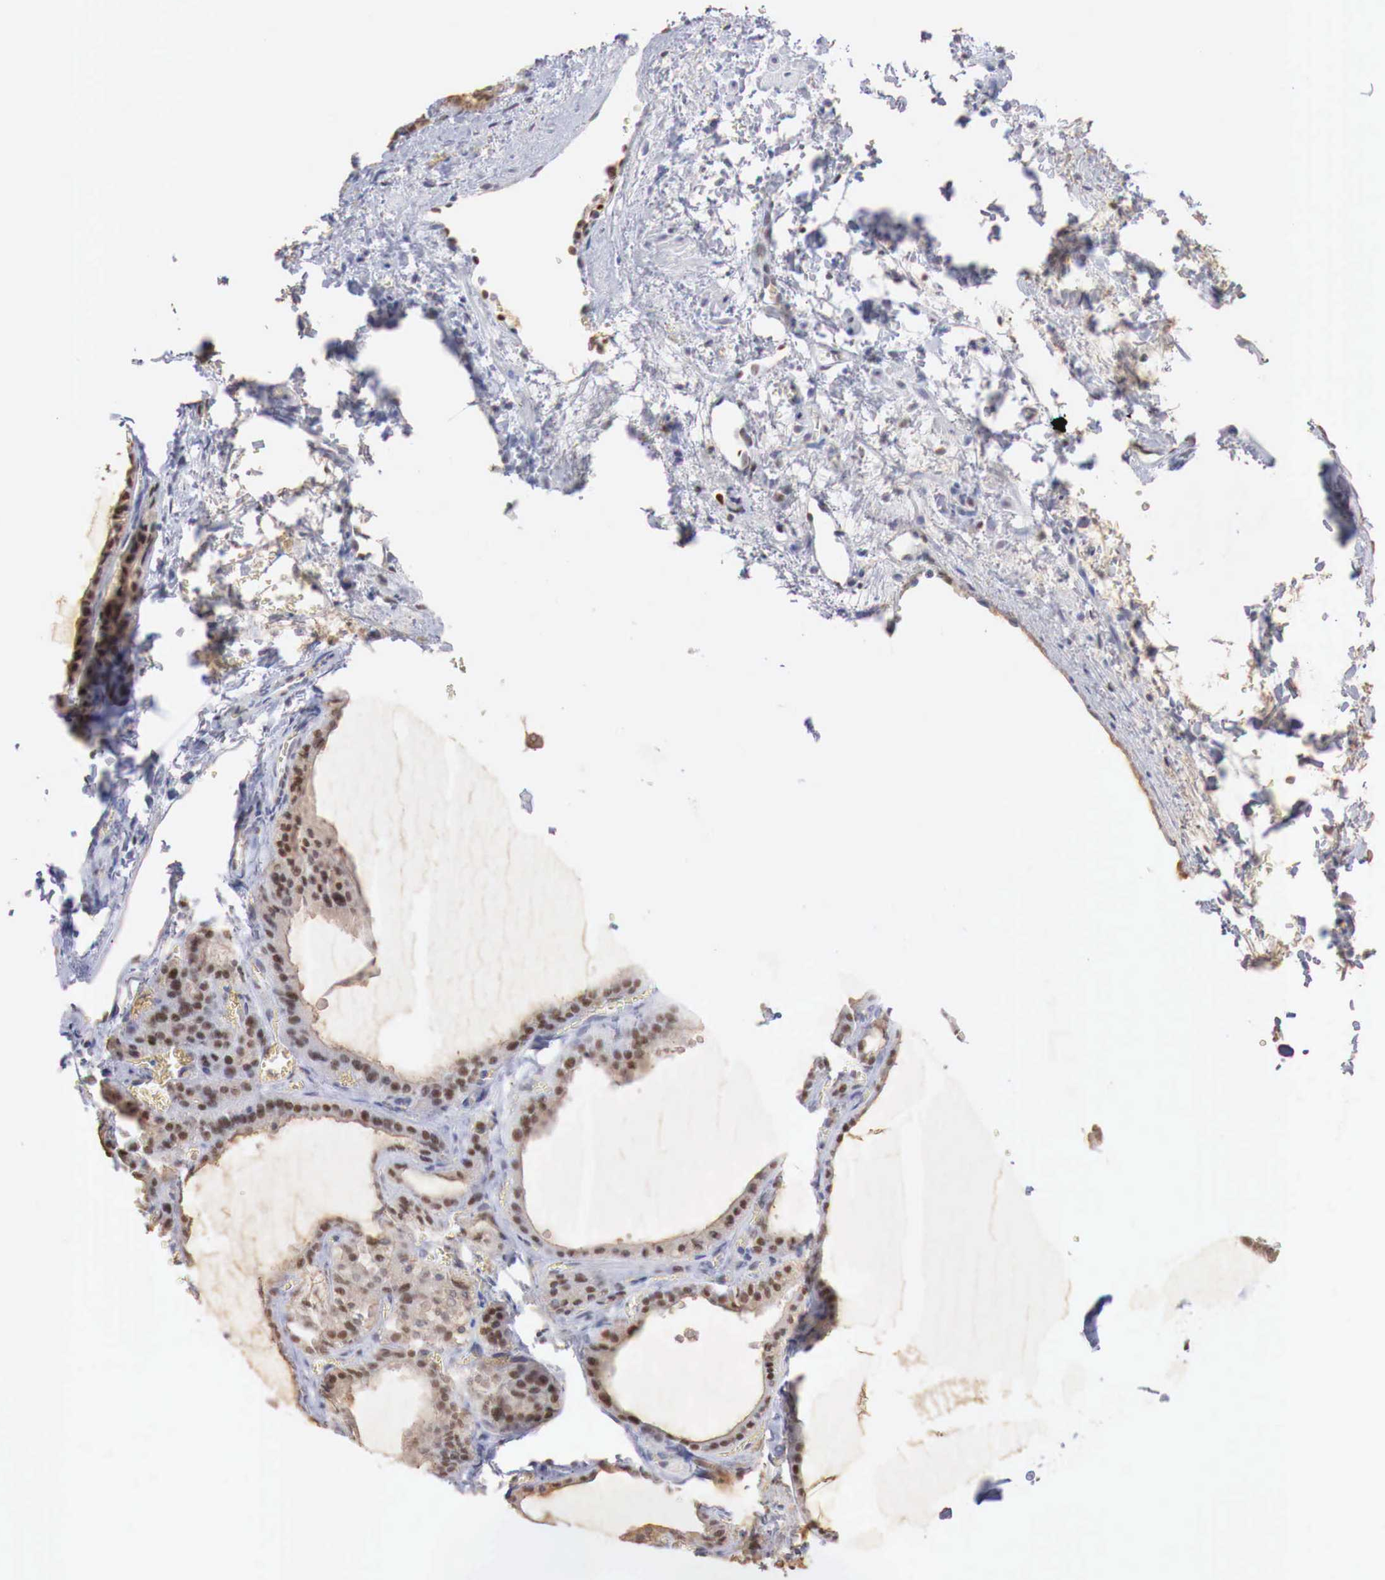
{"staining": {"intensity": "strong", "quantity": ">75%", "location": "cytoplasmic/membranous,nuclear"}, "tissue": "thyroid gland", "cell_type": "Glandular cells", "image_type": "normal", "snomed": [{"axis": "morphology", "description": "Normal tissue, NOS"}, {"axis": "topography", "description": "Thyroid gland"}], "caption": "This image reveals immunohistochemistry staining of benign human thyroid gland, with high strong cytoplasmic/membranous,nuclear expression in approximately >75% of glandular cells.", "gene": "FOXP2", "patient": {"sex": "female", "age": 55}}